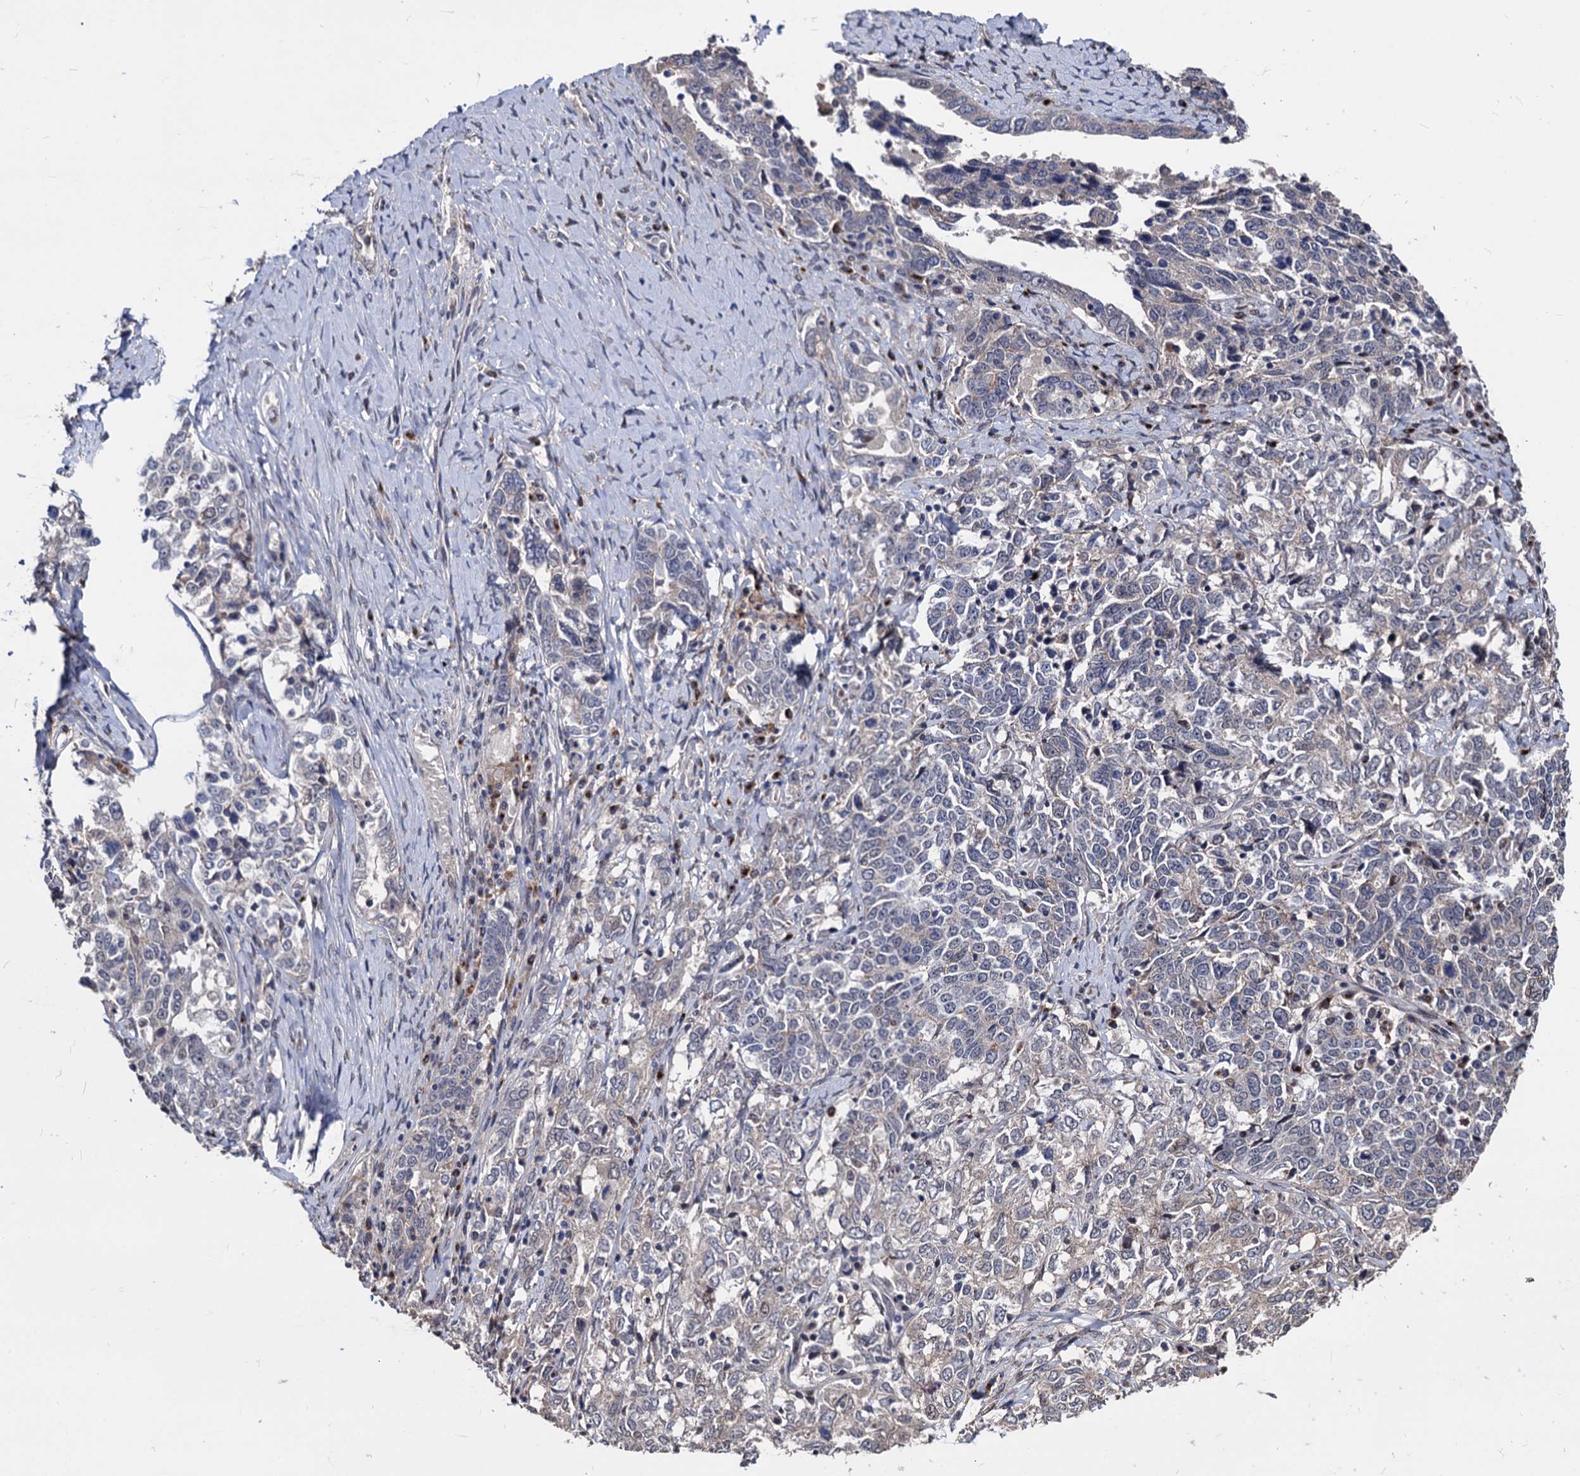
{"staining": {"intensity": "negative", "quantity": "none", "location": "none"}, "tissue": "ovarian cancer", "cell_type": "Tumor cells", "image_type": "cancer", "snomed": [{"axis": "morphology", "description": "Carcinoma, endometroid"}, {"axis": "topography", "description": "Ovary"}], "caption": "Immunohistochemistry (IHC) of endometroid carcinoma (ovarian) displays no staining in tumor cells. The staining was performed using DAB (3,3'-diaminobenzidine) to visualize the protein expression in brown, while the nuclei were stained in blue with hematoxylin (Magnification: 20x).", "gene": "SMAGP", "patient": {"sex": "female", "age": 62}}